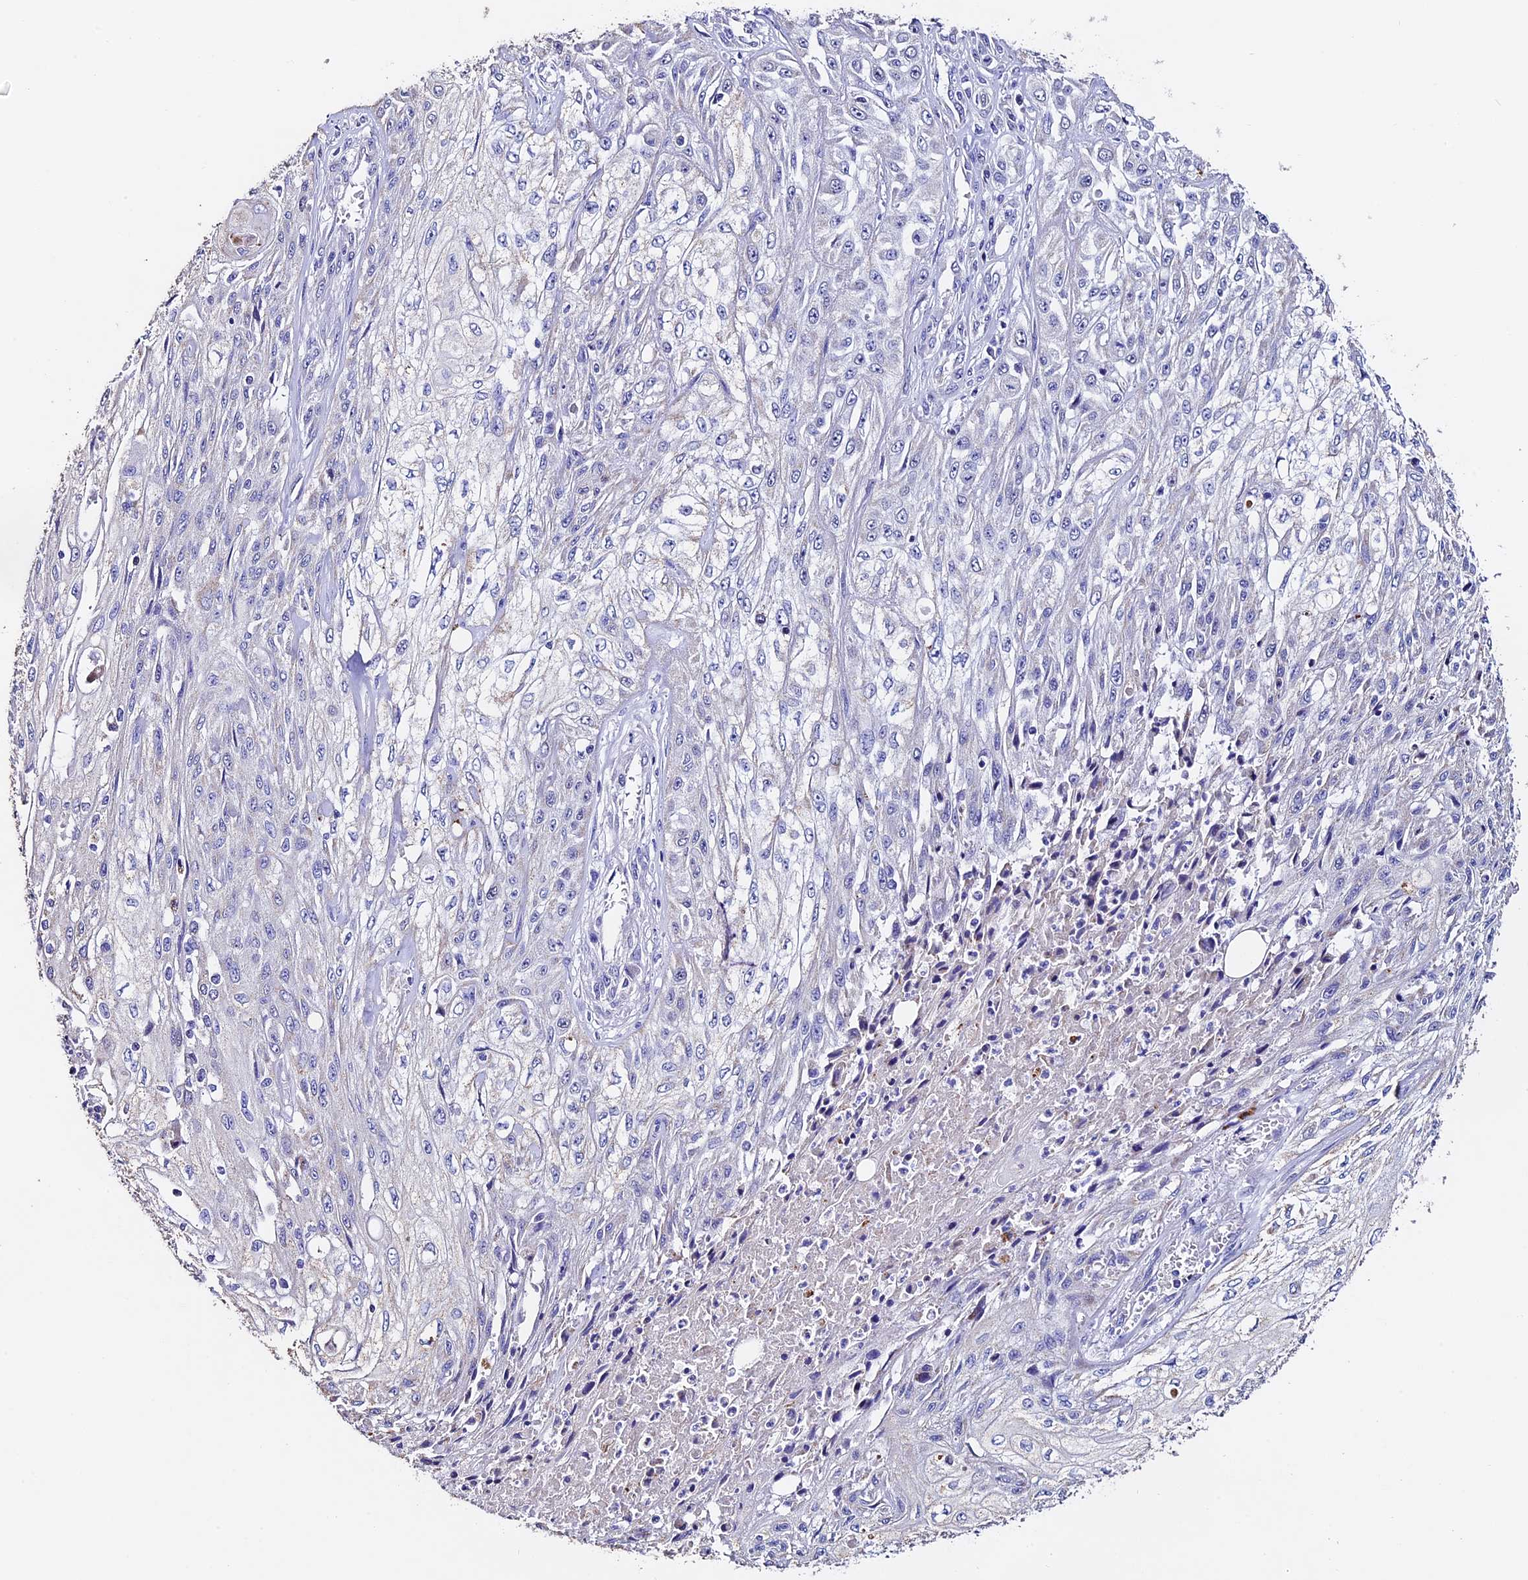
{"staining": {"intensity": "negative", "quantity": "none", "location": "none"}, "tissue": "skin cancer", "cell_type": "Tumor cells", "image_type": "cancer", "snomed": [{"axis": "morphology", "description": "Squamous cell carcinoma, NOS"}, {"axis": "morphology", "description": "Squamous cell carcinoma, metastatic, NOS"}, {"axis": "topography", "description": "Skin"}, {"axis": "topography", "description": "Lymph node"}], "caption": "Tumor cells are negative for brown protein staining in metastatic squamous cell carcinoma (skin).", "gene": "FBXW9", "patient": {"sex": "male", "age": 75}}